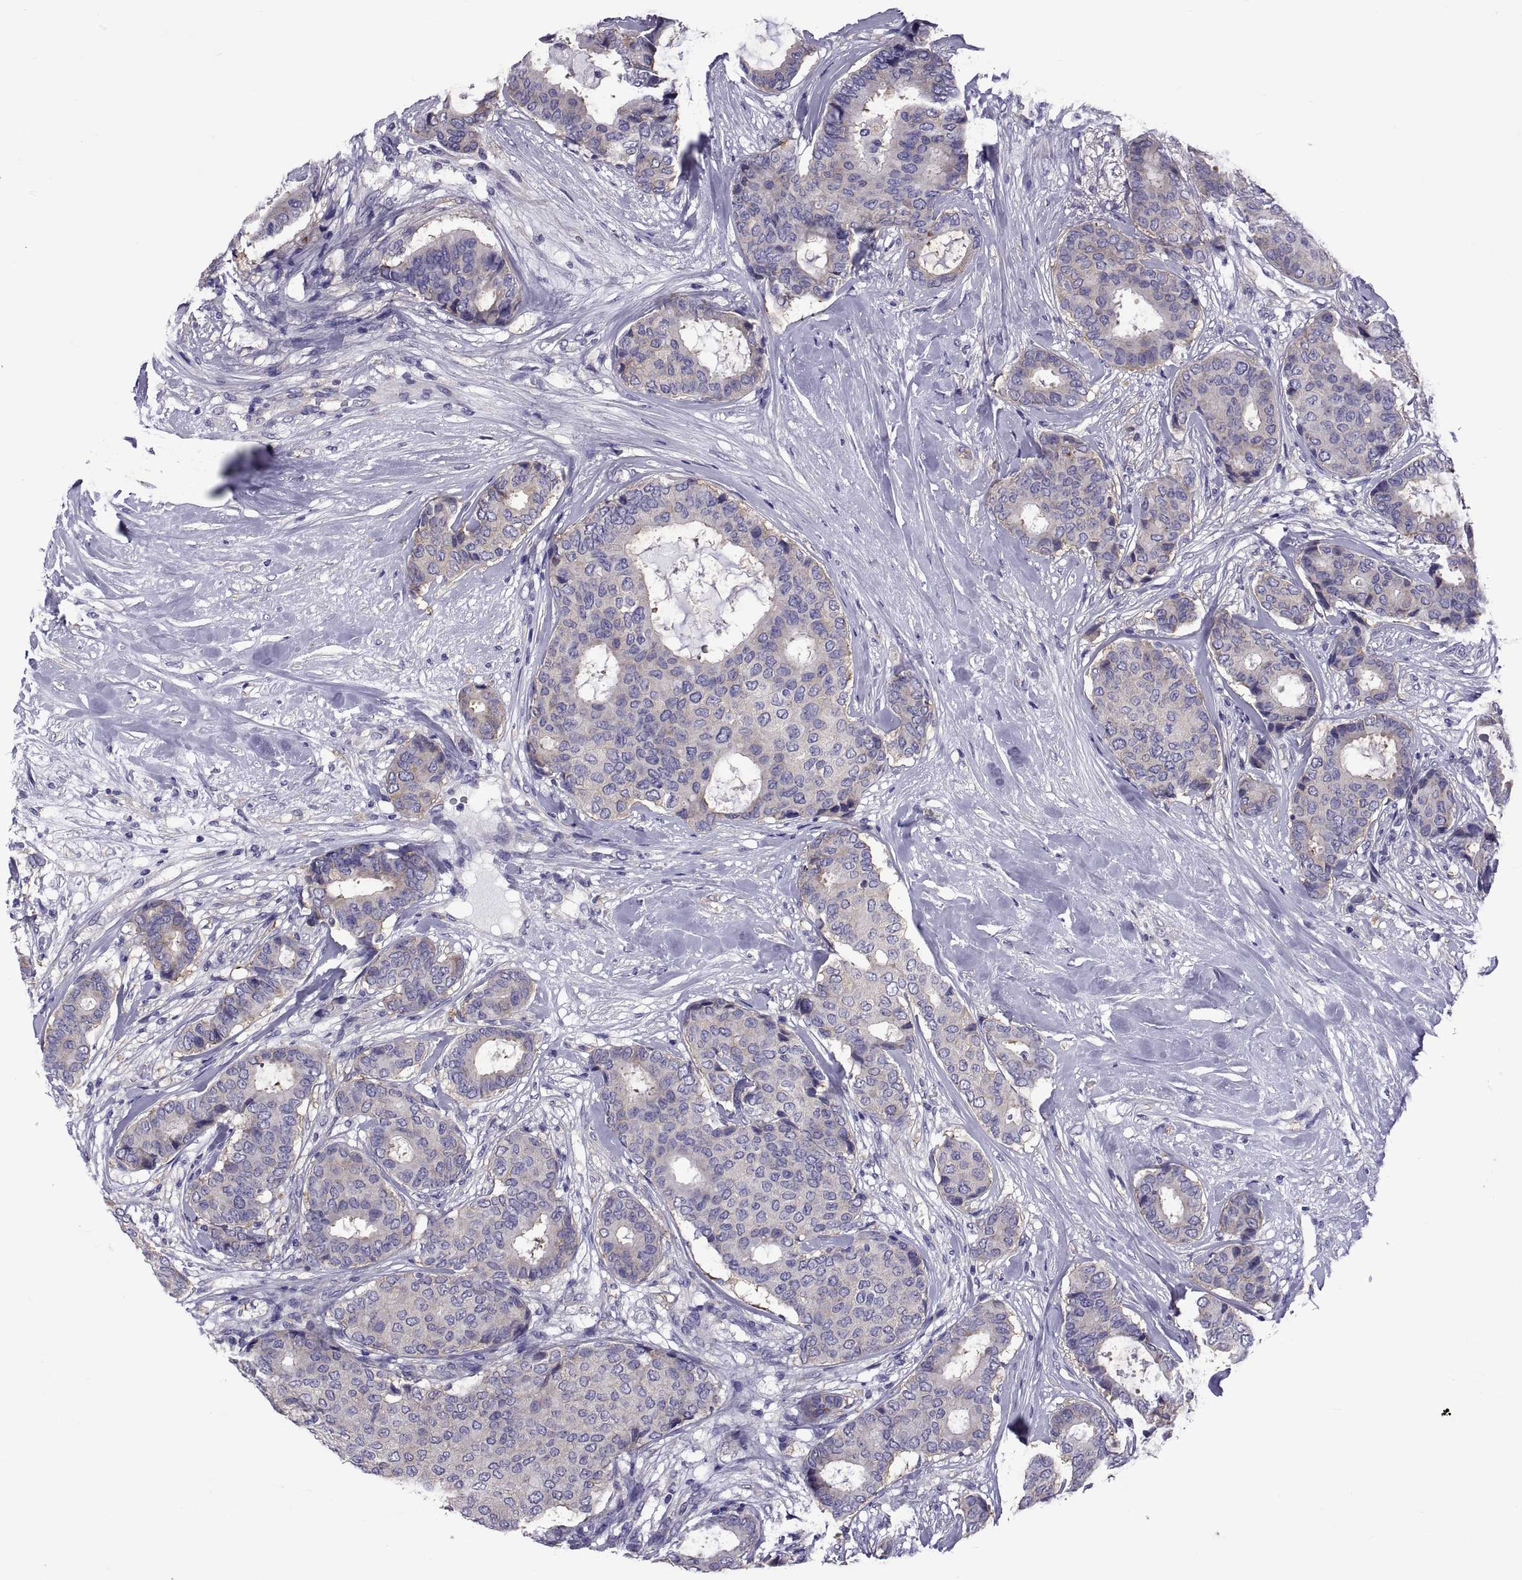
{"staining": {"intensity": "weak", "quantity": "<25%", "location": "cytoplasmic/membranous"}, "tissue": "breast cancer", "cell_type": "Tumor cells", "image_type": "cancer", "snomed": [{"axis": "morphology", "description": "Duct carcinoma"}, {"axis": "topography", "description": "Breast"}], "caption": "Tumor cells are negative for brown protein staining in breast cancer (intraductal carcinoma).", "gene": "TMC3", "patient": {"sex": "female", "age": 75}}